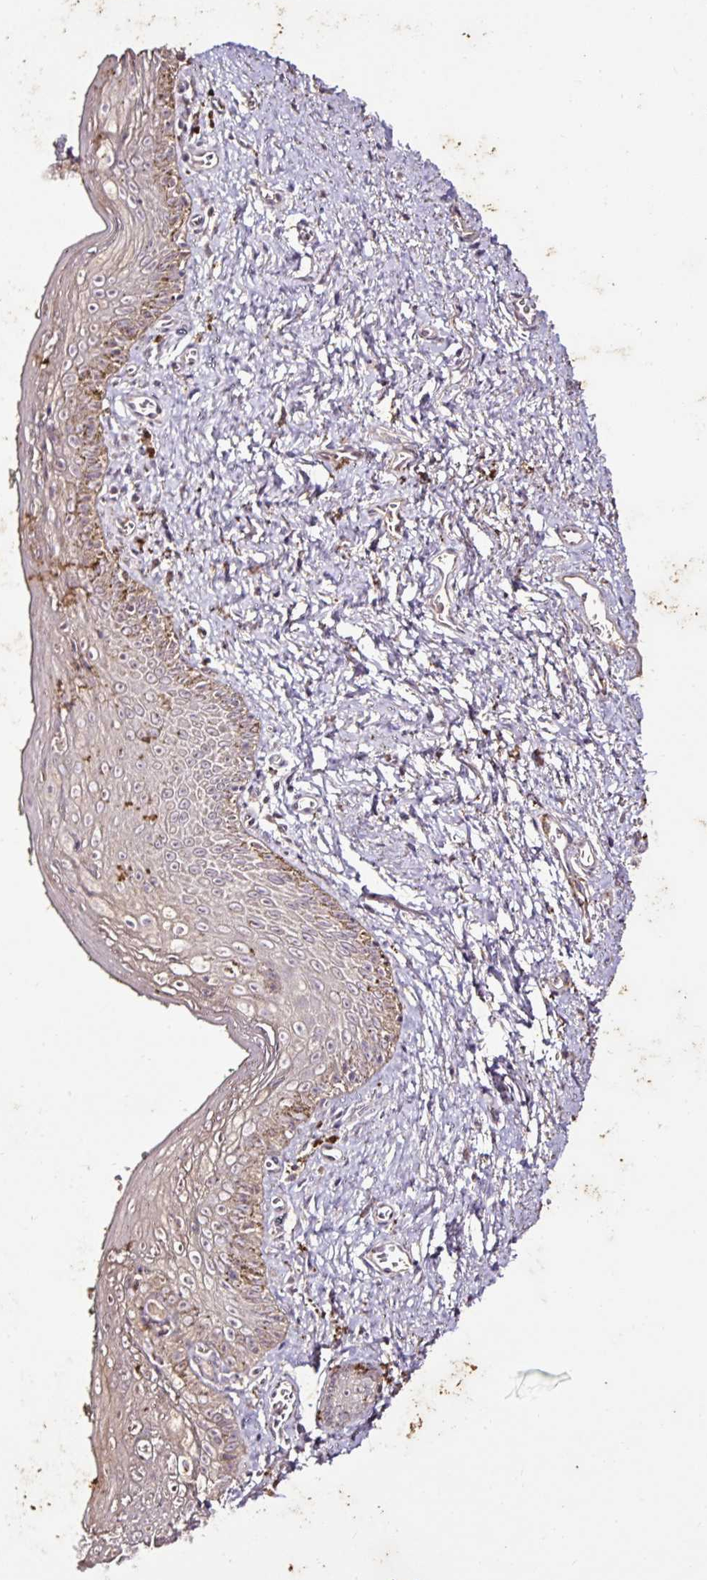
{"staining": {"intensity": "weak", "quantity": "<25%", "location": "cytoplasmic/membranous"}, "tissue": "vagina", "cell_type": "Squamous epithelial cells", "image_type": "normal", "snomed": [{"axis": "morphology", "description": "Normal tissue, NOS"}, {"axis": "topography", "description": "Vulva"}, {"axis": "topography", "description": "Vagina"}, {"axis": "topography", "description": "Peripheral nerve tissue"}], "caption": "The photomicrograph shows no staining of squamous epithelial cells in benign vagina. (DAB IHC, high magnification).", "gene": "LRTM2", "patient": {"sex": "female", "age": 66}}